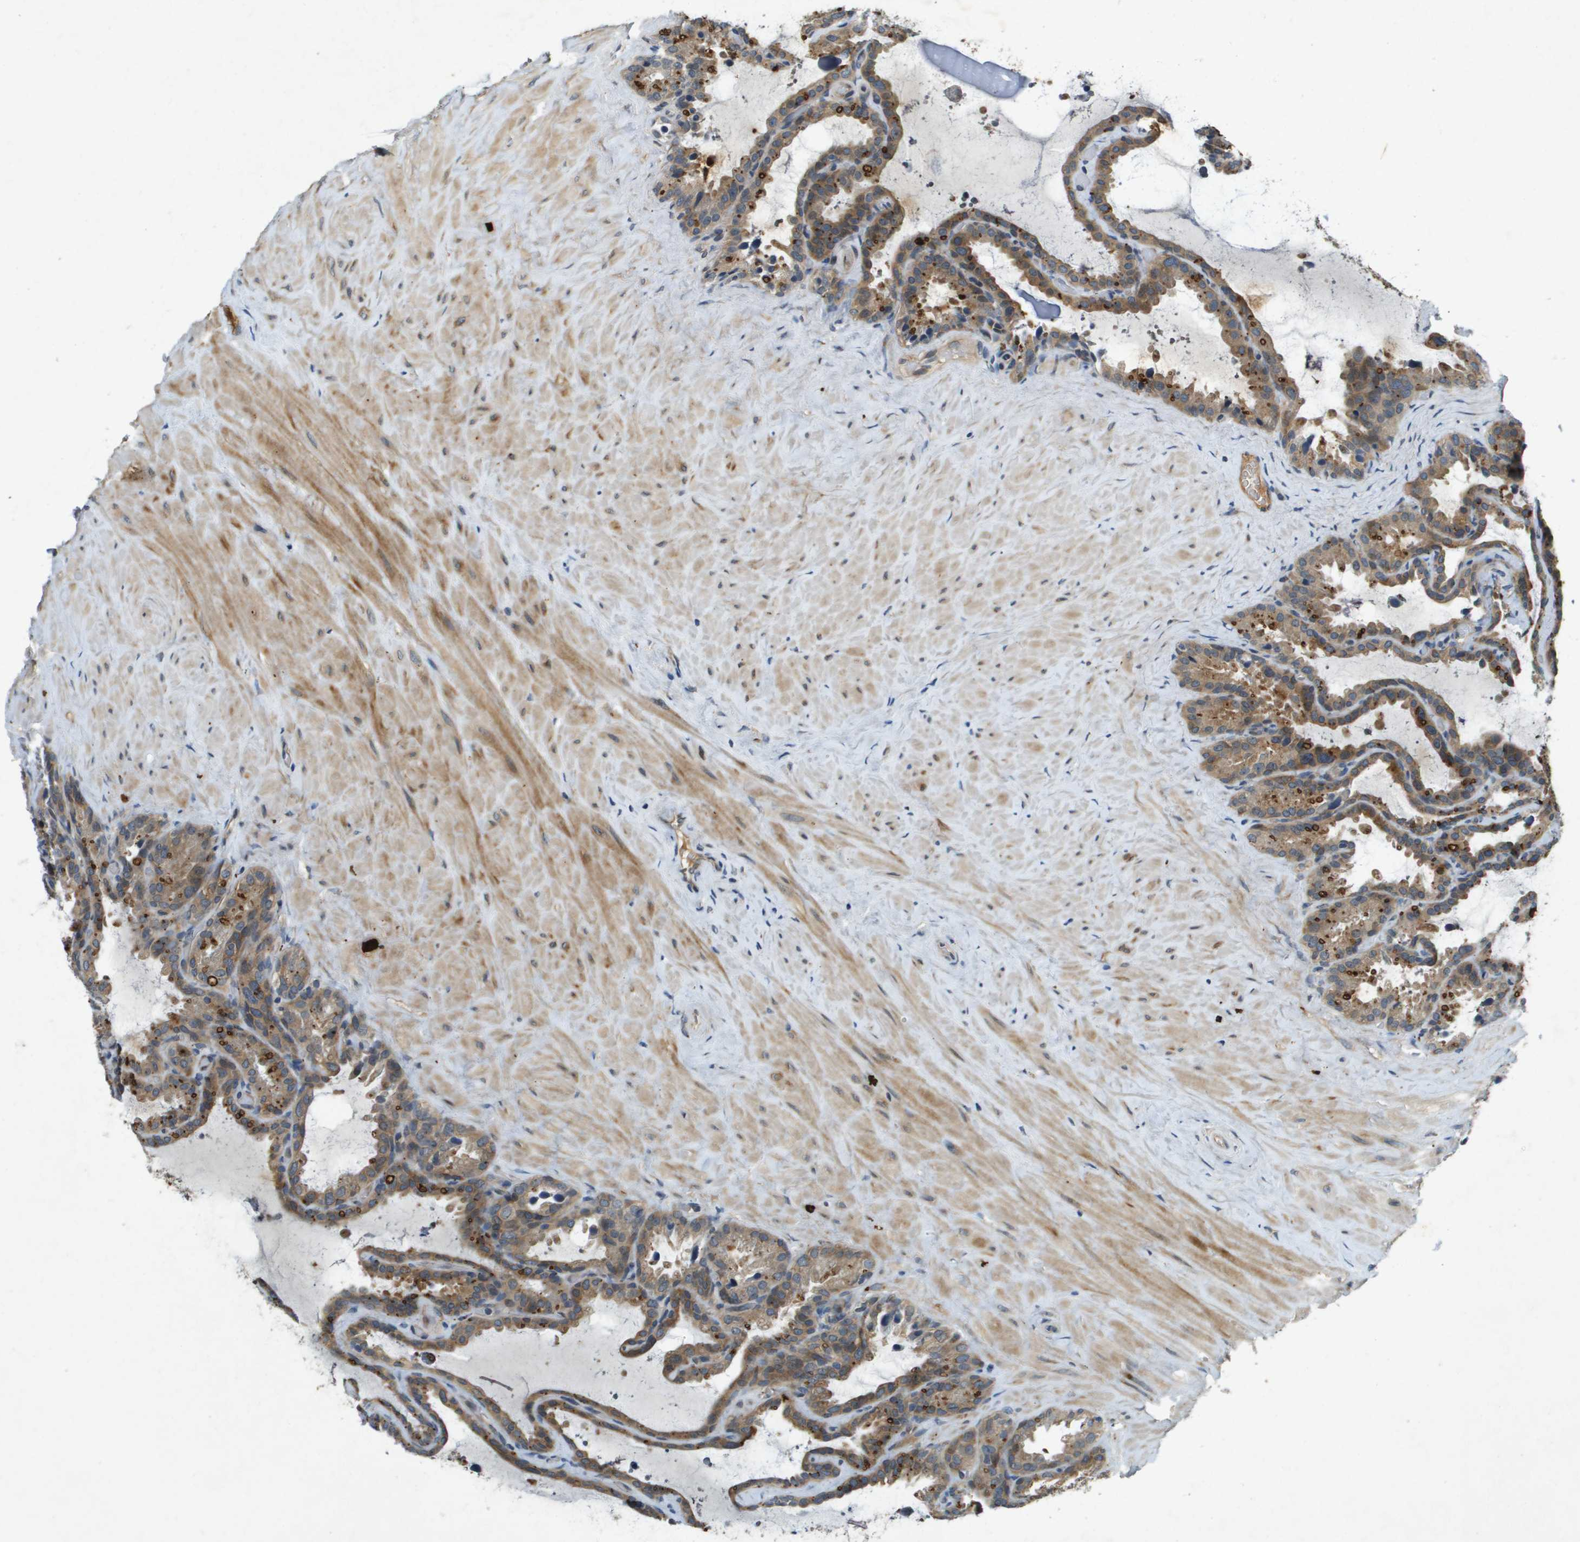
{"staining": {"intensity": "moderate", "quantity": ">75%", "location": "cytoplasmic/membranous"}, "tissue": "seminal vesicle", "cell_type": "Glandular cells", "image_type": "normal", "snomed": [{"axis": "morphology", "description": "Normal tissue, NOS"}, {"axis": "topography", "description": "Seminal veicle"}], "caption": "Protein staining reveals moderate cytoplasmic/membranous expression in approximately >75% of glandular cells in benign seminal vesicle. Using DAB (3,3'-diaminobenzidine) (brown) and hematoxylin (blue) stains, captured at high magnification using brightfield microscopy.", "gene": "PGAP3", "patient": {"sex": "male", "age": 46}}